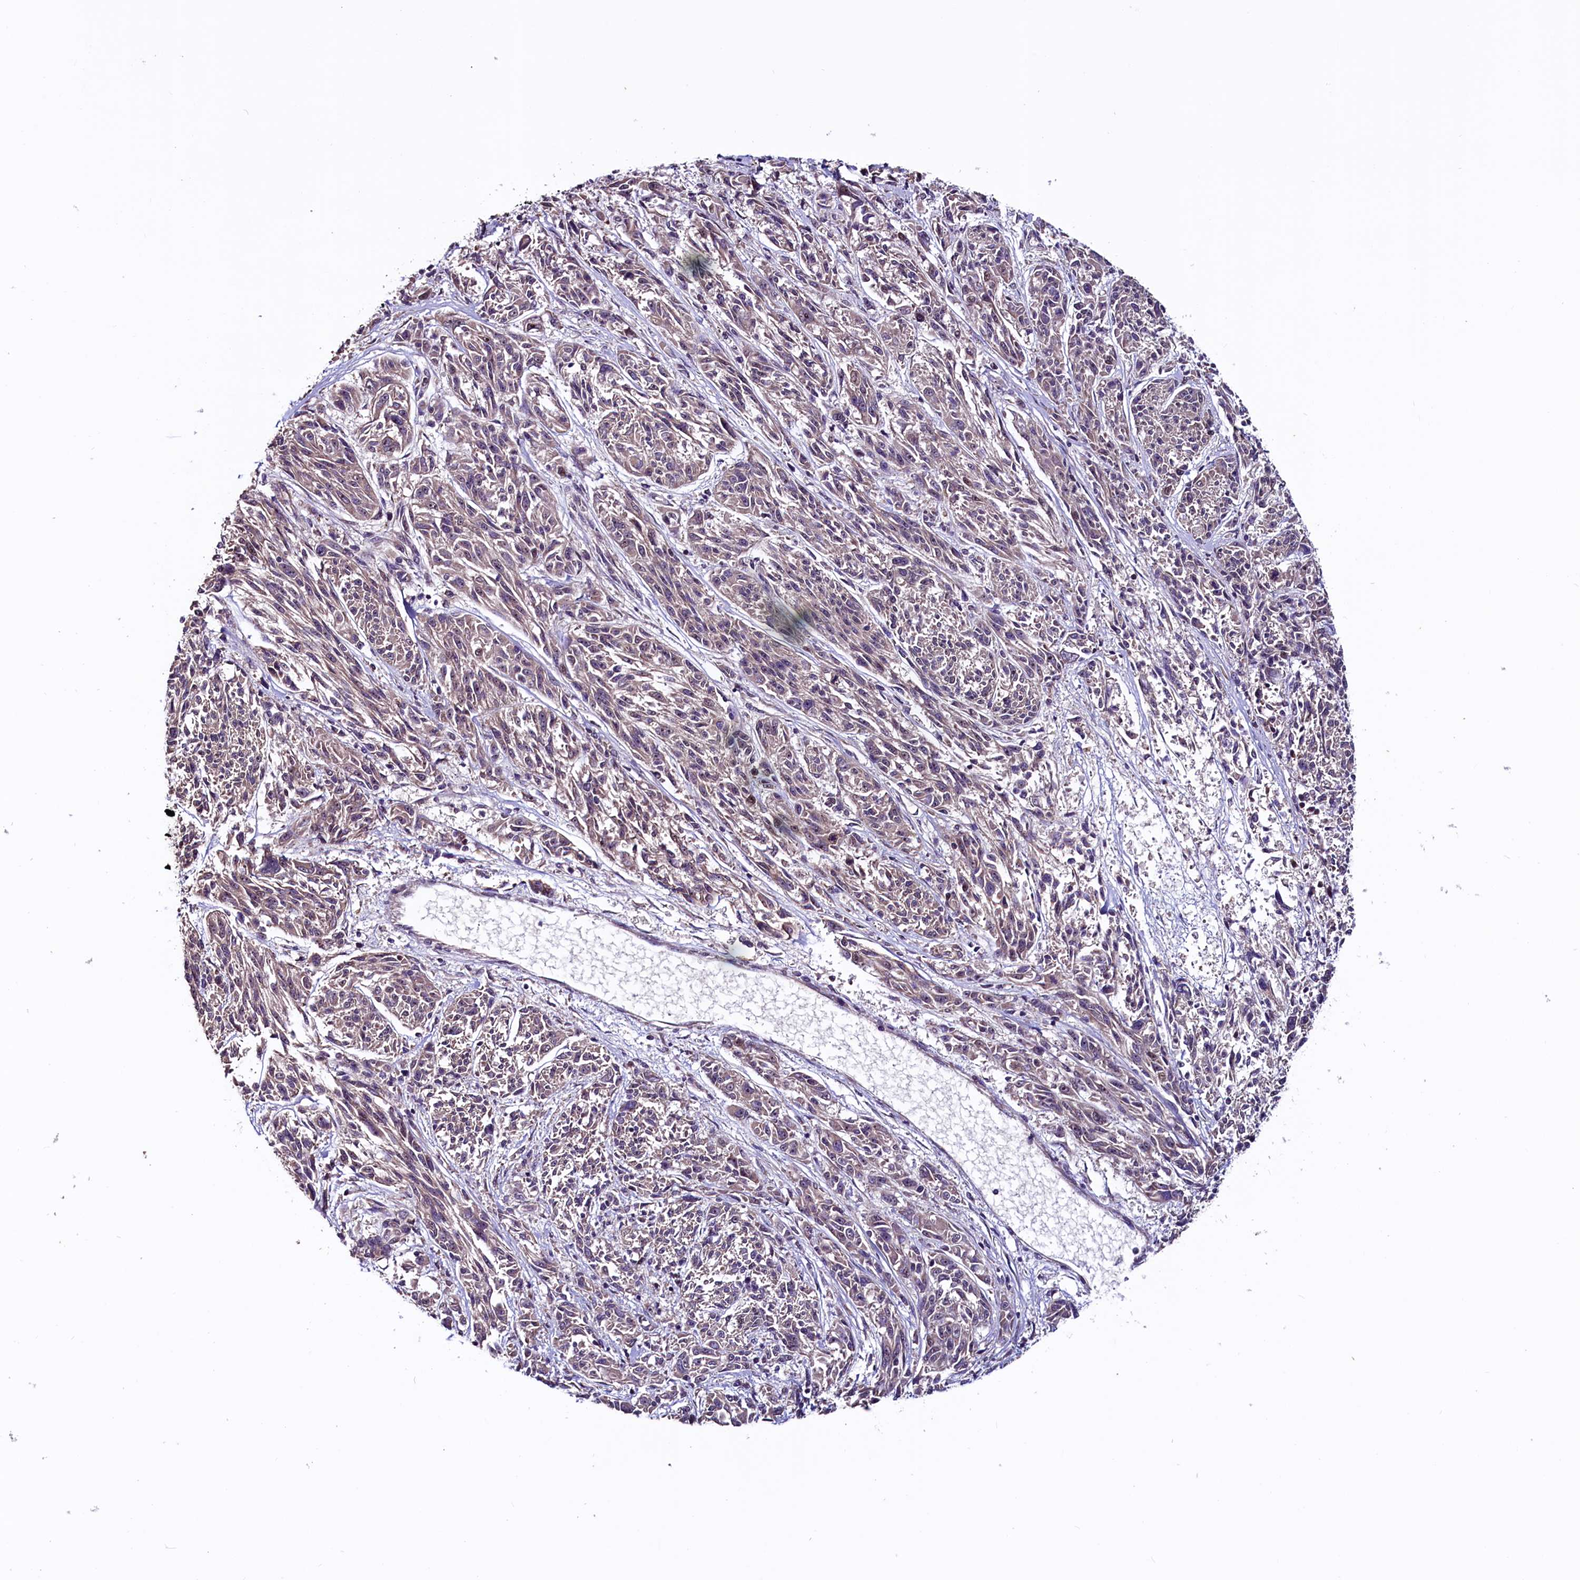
{"staining": {"intensity": "weak", "quantity": "<25%", "location": "cytoplasmic/membranous"}, "tissue": "melanoma", "cell_type": "Tumor cells", "image_type": "cancer", "snomed": [{"axis": "morphology", "description": "Malignant melanoma, NOS"}, {"axis": "topography", "description": "Skin"}], "caption": "Immunohistochemistry (IHC) image of neoplastic tissue: human malignant melanoma stained with DAB (3,3'-diaminobenzidine) displays no significant protein positivity in tumor cells. (DAB (3,3'-diaminobenzidine) IHC visualized using brightfield microscopy, high magnification).", "gene": "RNMT", "patient": {"sex": "male", "age": 53}}